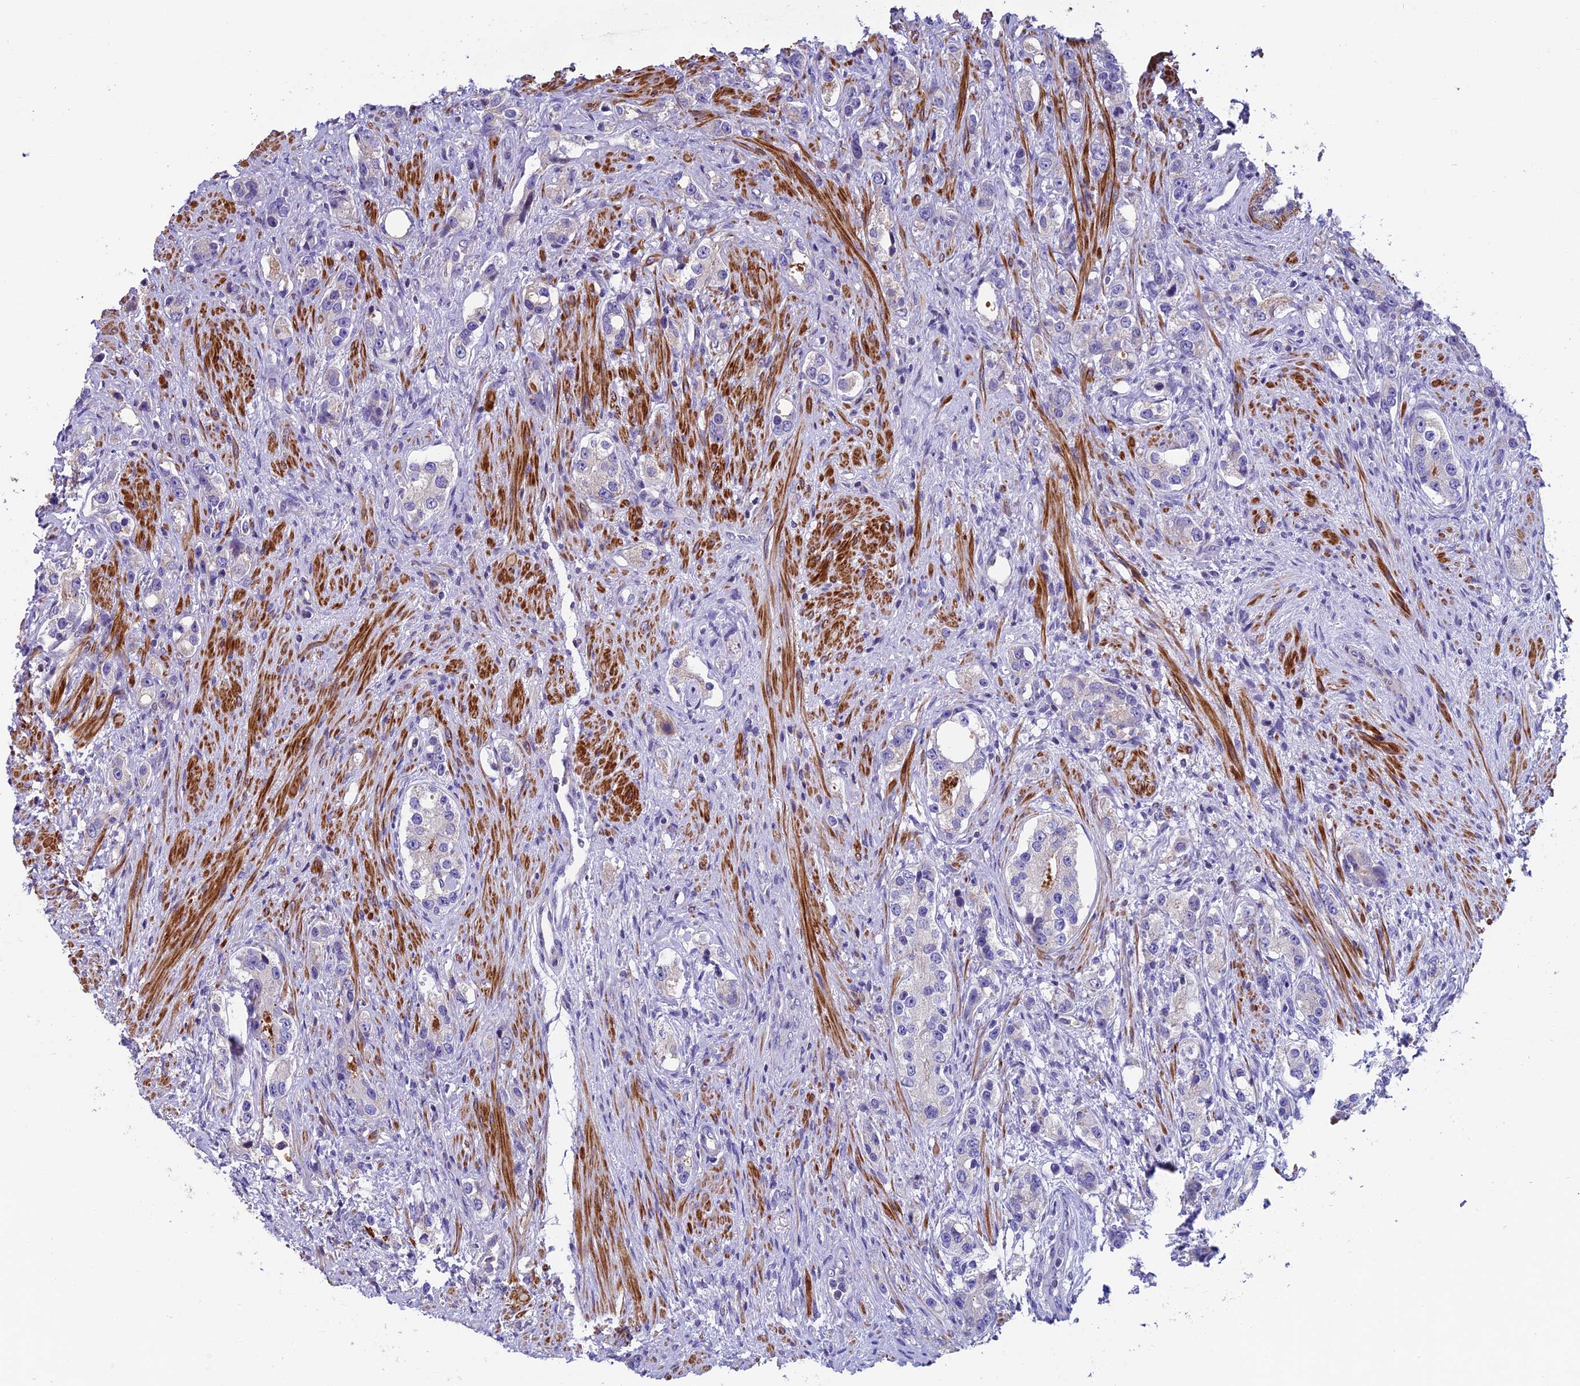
{"staining": {"intensity": "negative", "quantity": "none", "location": "none"}, "tissue": "prostate cancer", "cell_type": "Tumor cells", "image_type": "cancer", "snomed": [{"axis": "morphology", "description": "Adenocarcinoma, High grade"}, {"axis": "topography", "description": "Prostate"}], "caption": "A high-resolution histopathology image shows IHC staining of prostate cancer (high-grade adenocarcinoma), which displays no significant staining in tumor cells.", "gene": "FAM178B", "patient": {"sex": "male", "age": 63}}